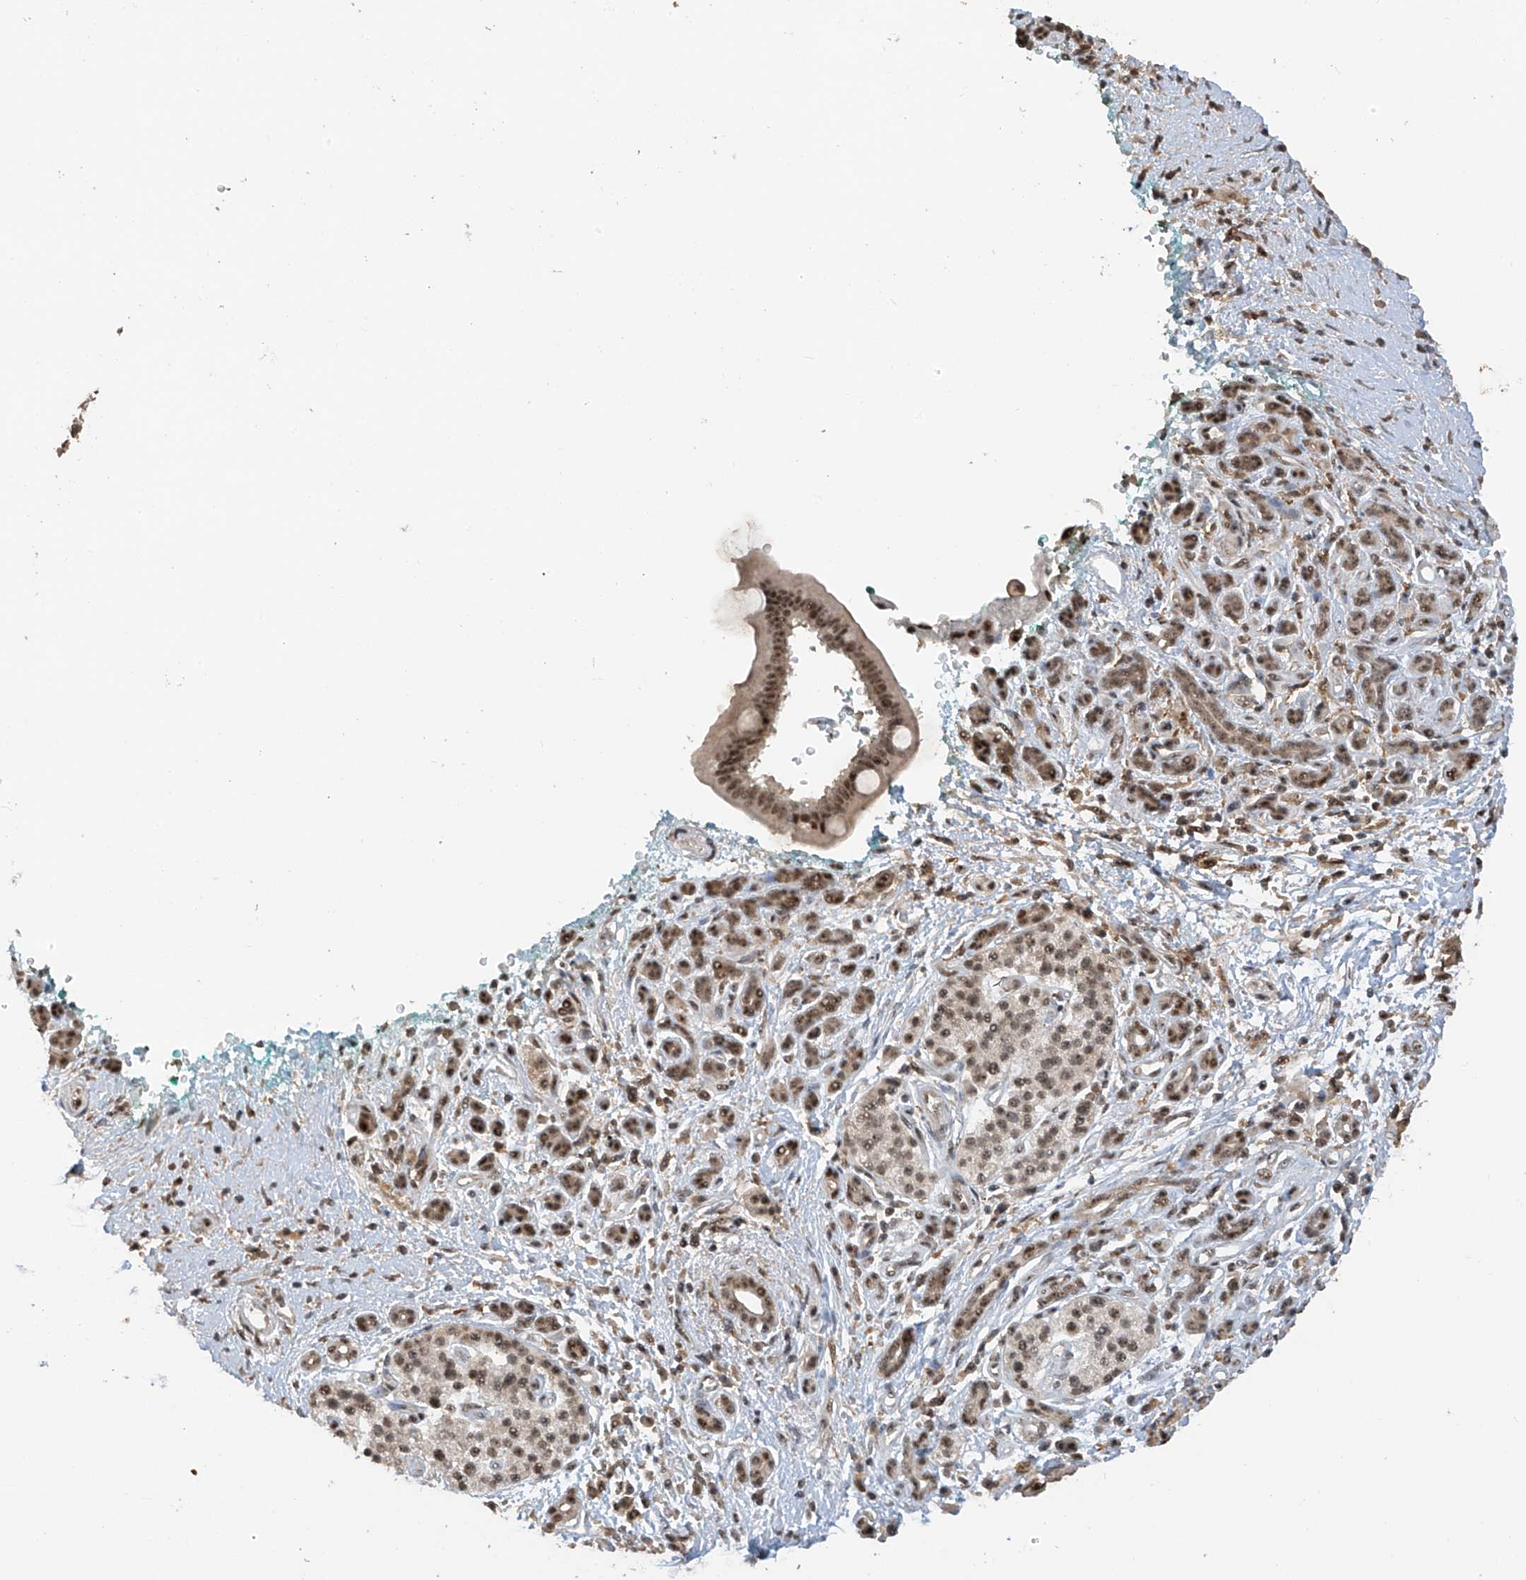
{"staining": {"intensity": "moderate", "quantity": ">75%", "location": "nuclear"}, "tissue": "pancreatic cancer", "cell_type": "Tumor cells", "image_type": "cancer", "snomed": [{"axis": "morphology", "description": "Adenocarcinoma, NOS"}, {"axis": "topography", "description": "Pancreas"}], "caption": "Pancreatic cancer (adenocarcinoma) stained with immunohistochemistry (IHC) demonstrates moderate nuclear expression in about >75% of tumor cells.", "gene": "C1orf131", "patient": {"sex": "male", "age": 78}}